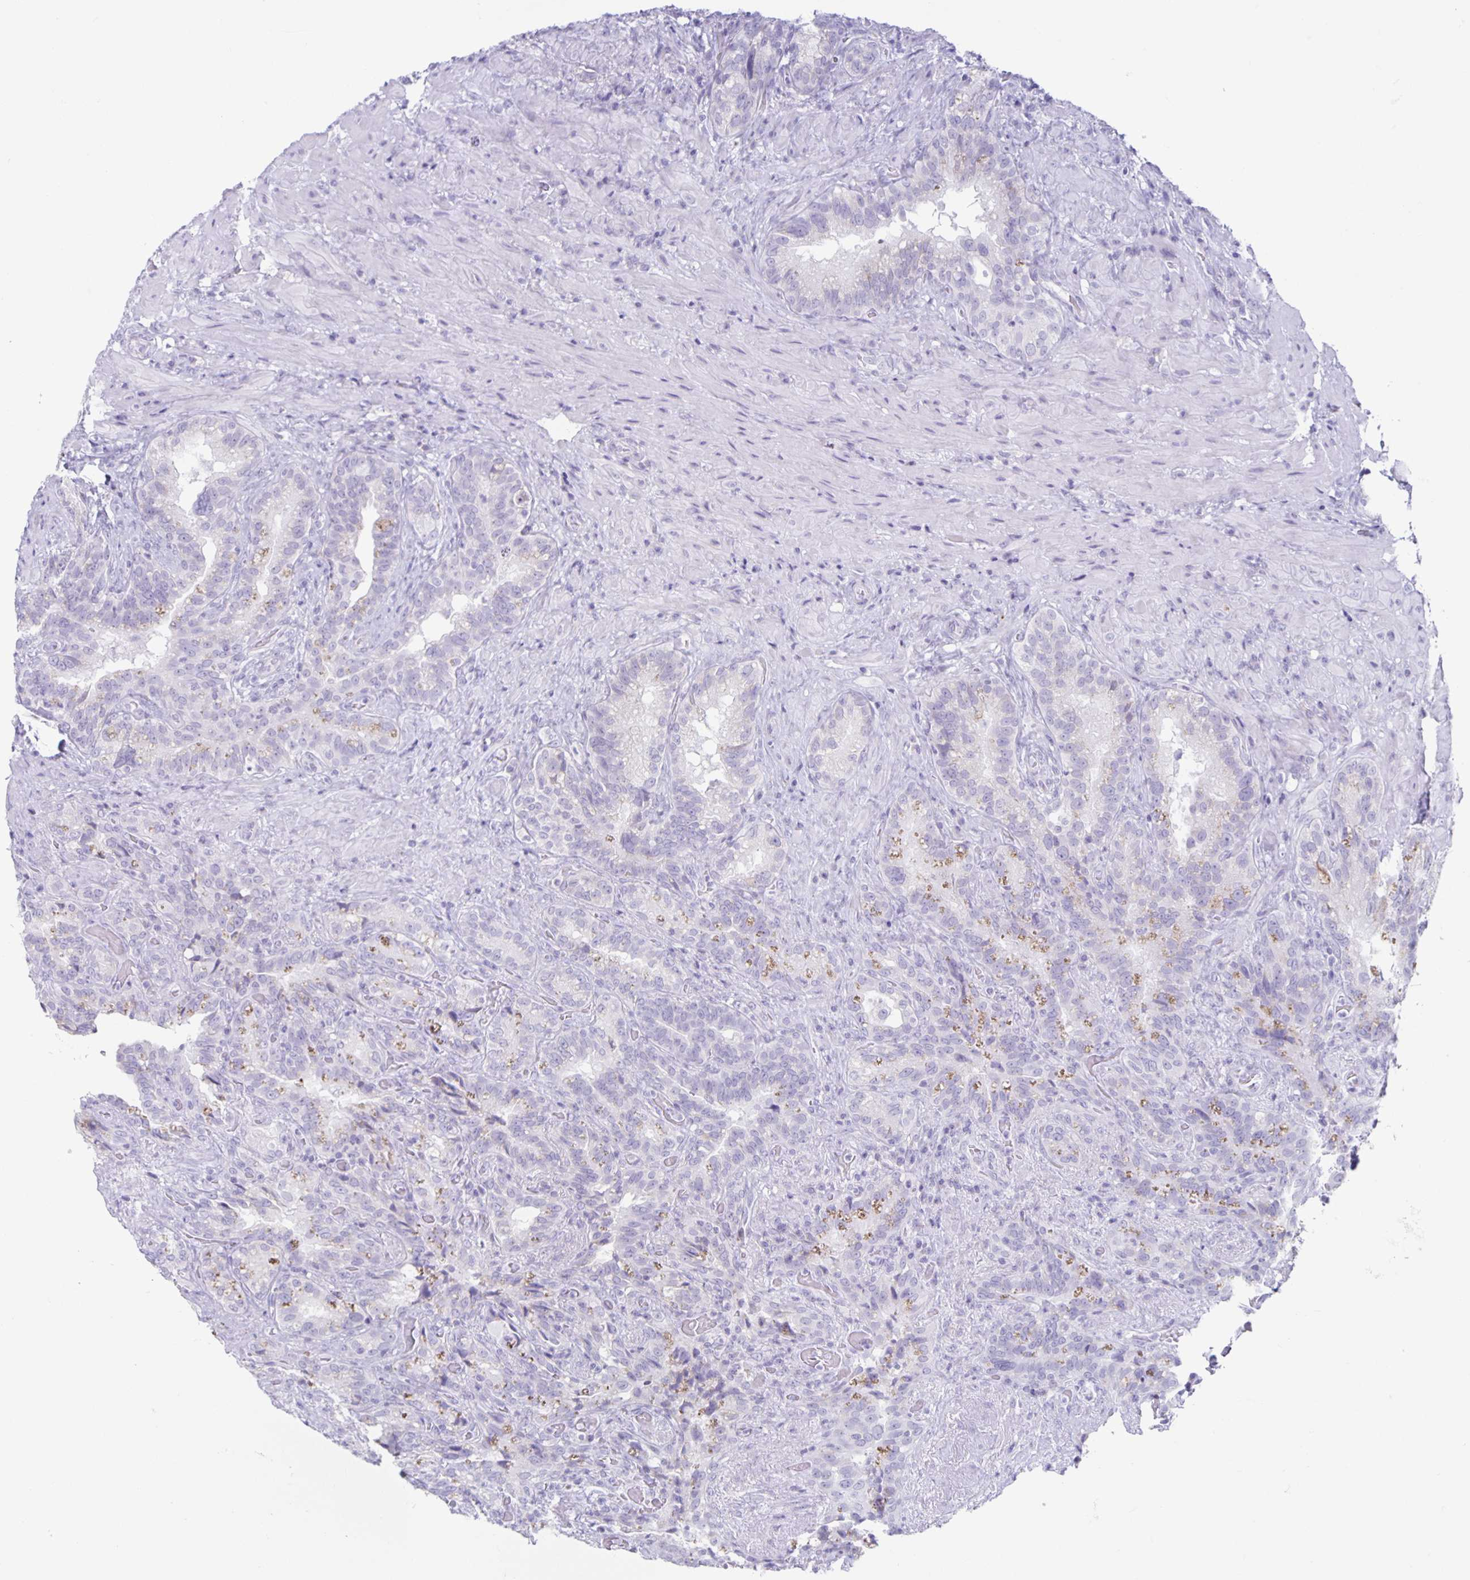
{"staining": {"intensity": "negative", "quantity": "none", "location": "none"}, "tissue": "seminal vesicle", "cell_type": "Glandular cells", "image_type": "normal", "snomed": [{"axis": "morphology", "description": "Normal tissue, NOS"}, {"axis": "topography", "description": "Seminal veicle"}], "caption": "The IHC image has no significant staining in glandular cells of seminal vesicle.", "gene": "CT45A10", "patient": {"sex": "male", "age": 68}}